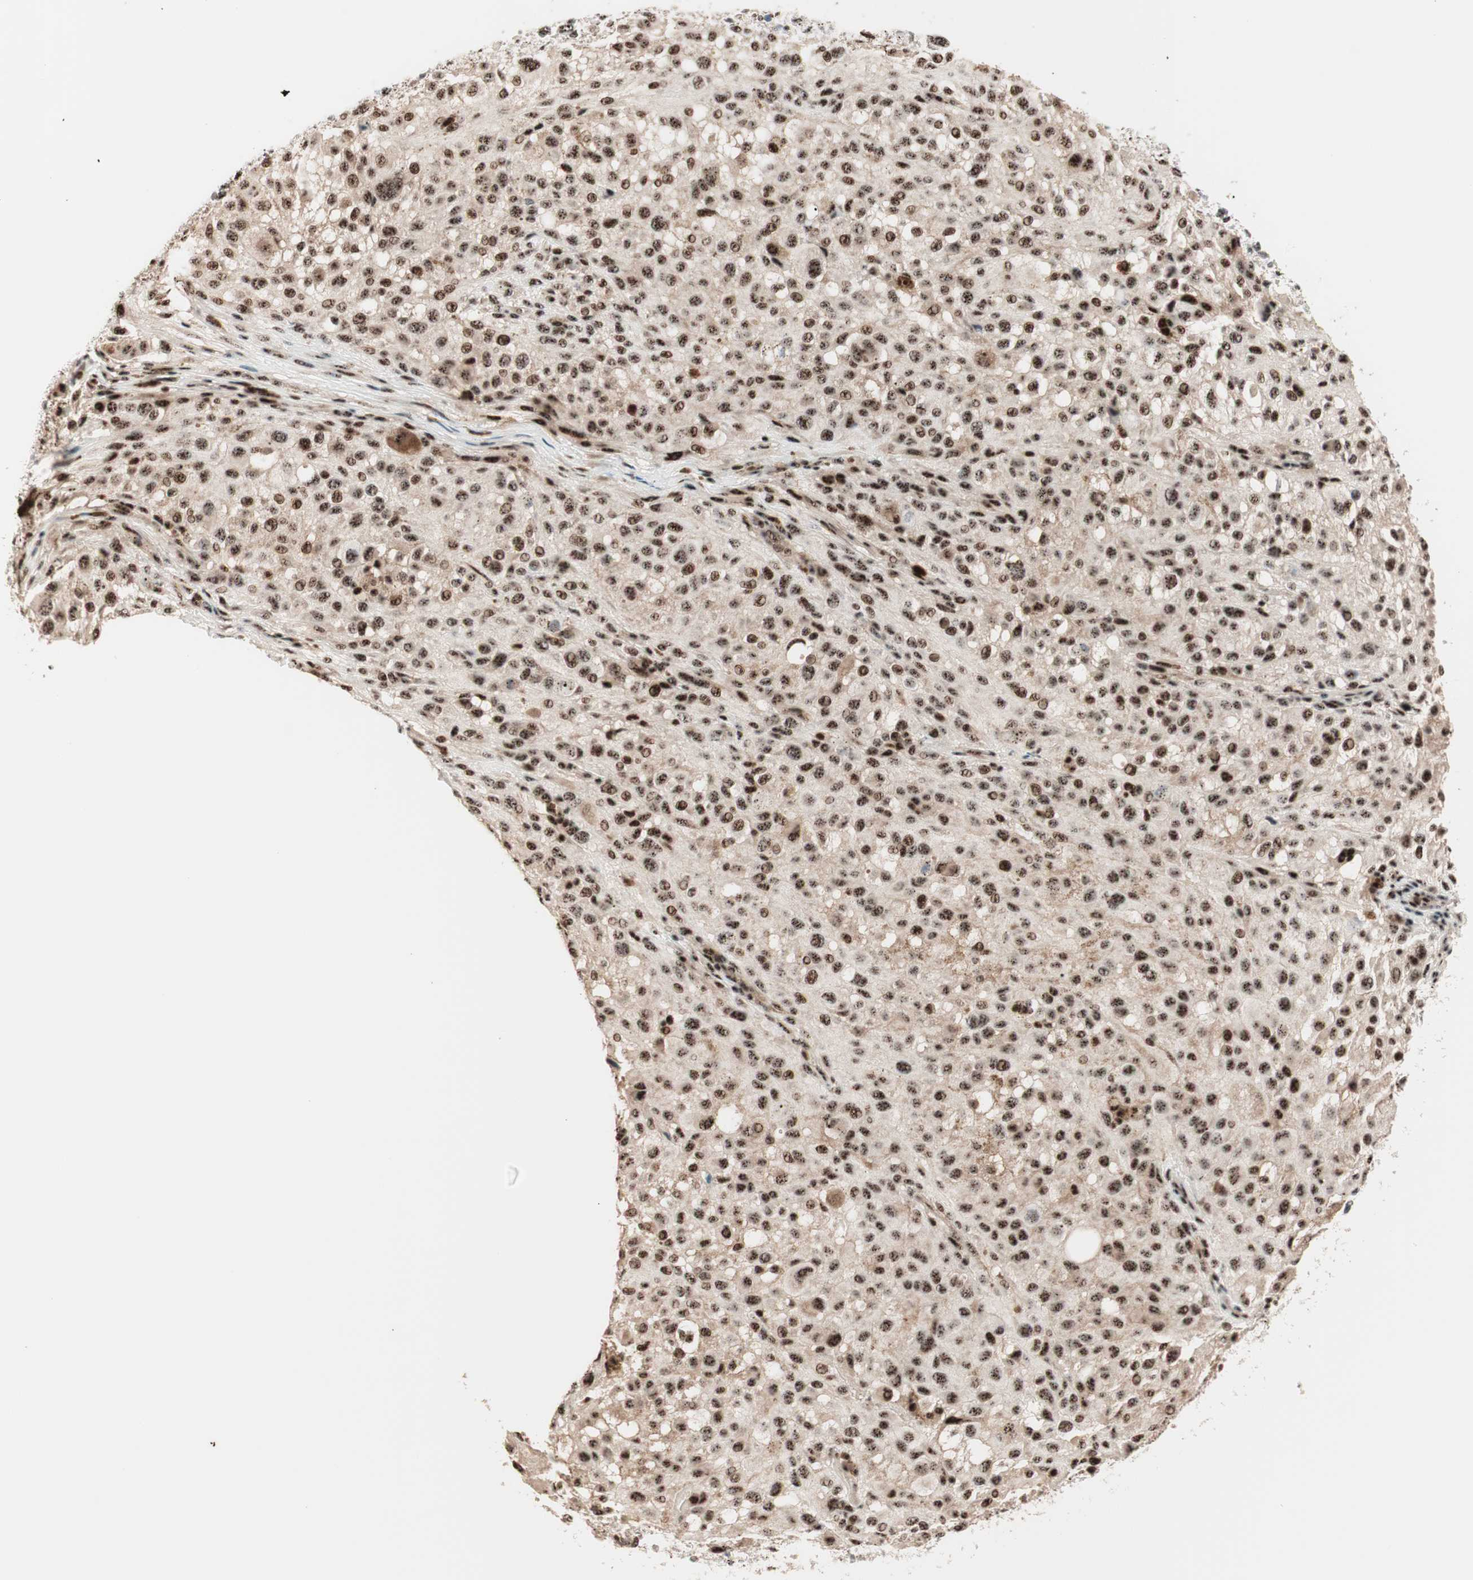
{"staining": {"intensity": "strong", "quantity": ">75%", "location": "nuclear"}, "tissue": "melanoma", "cell_type": "Tumor cells", "image_type": "cancer", "snomed": [{"axis": "morphology", "description": "Necrosis, NOS"}, {"axis": "morphology", "description": "Malignant melanoma, NOS"}, {"axis": "topography", "description": "Skin"}], "caption": "High-magnification brightfield microscopy of melanoma stained with DAB (3,3'-diaminobenzidine) (brown) and counterstained with hematoxylin (blue). tumor cells exhibit strong nuclear staining is identified in about>75% of cells.", "gene": "NR5A2", "patient": {"sex": "female", "age": 87}}